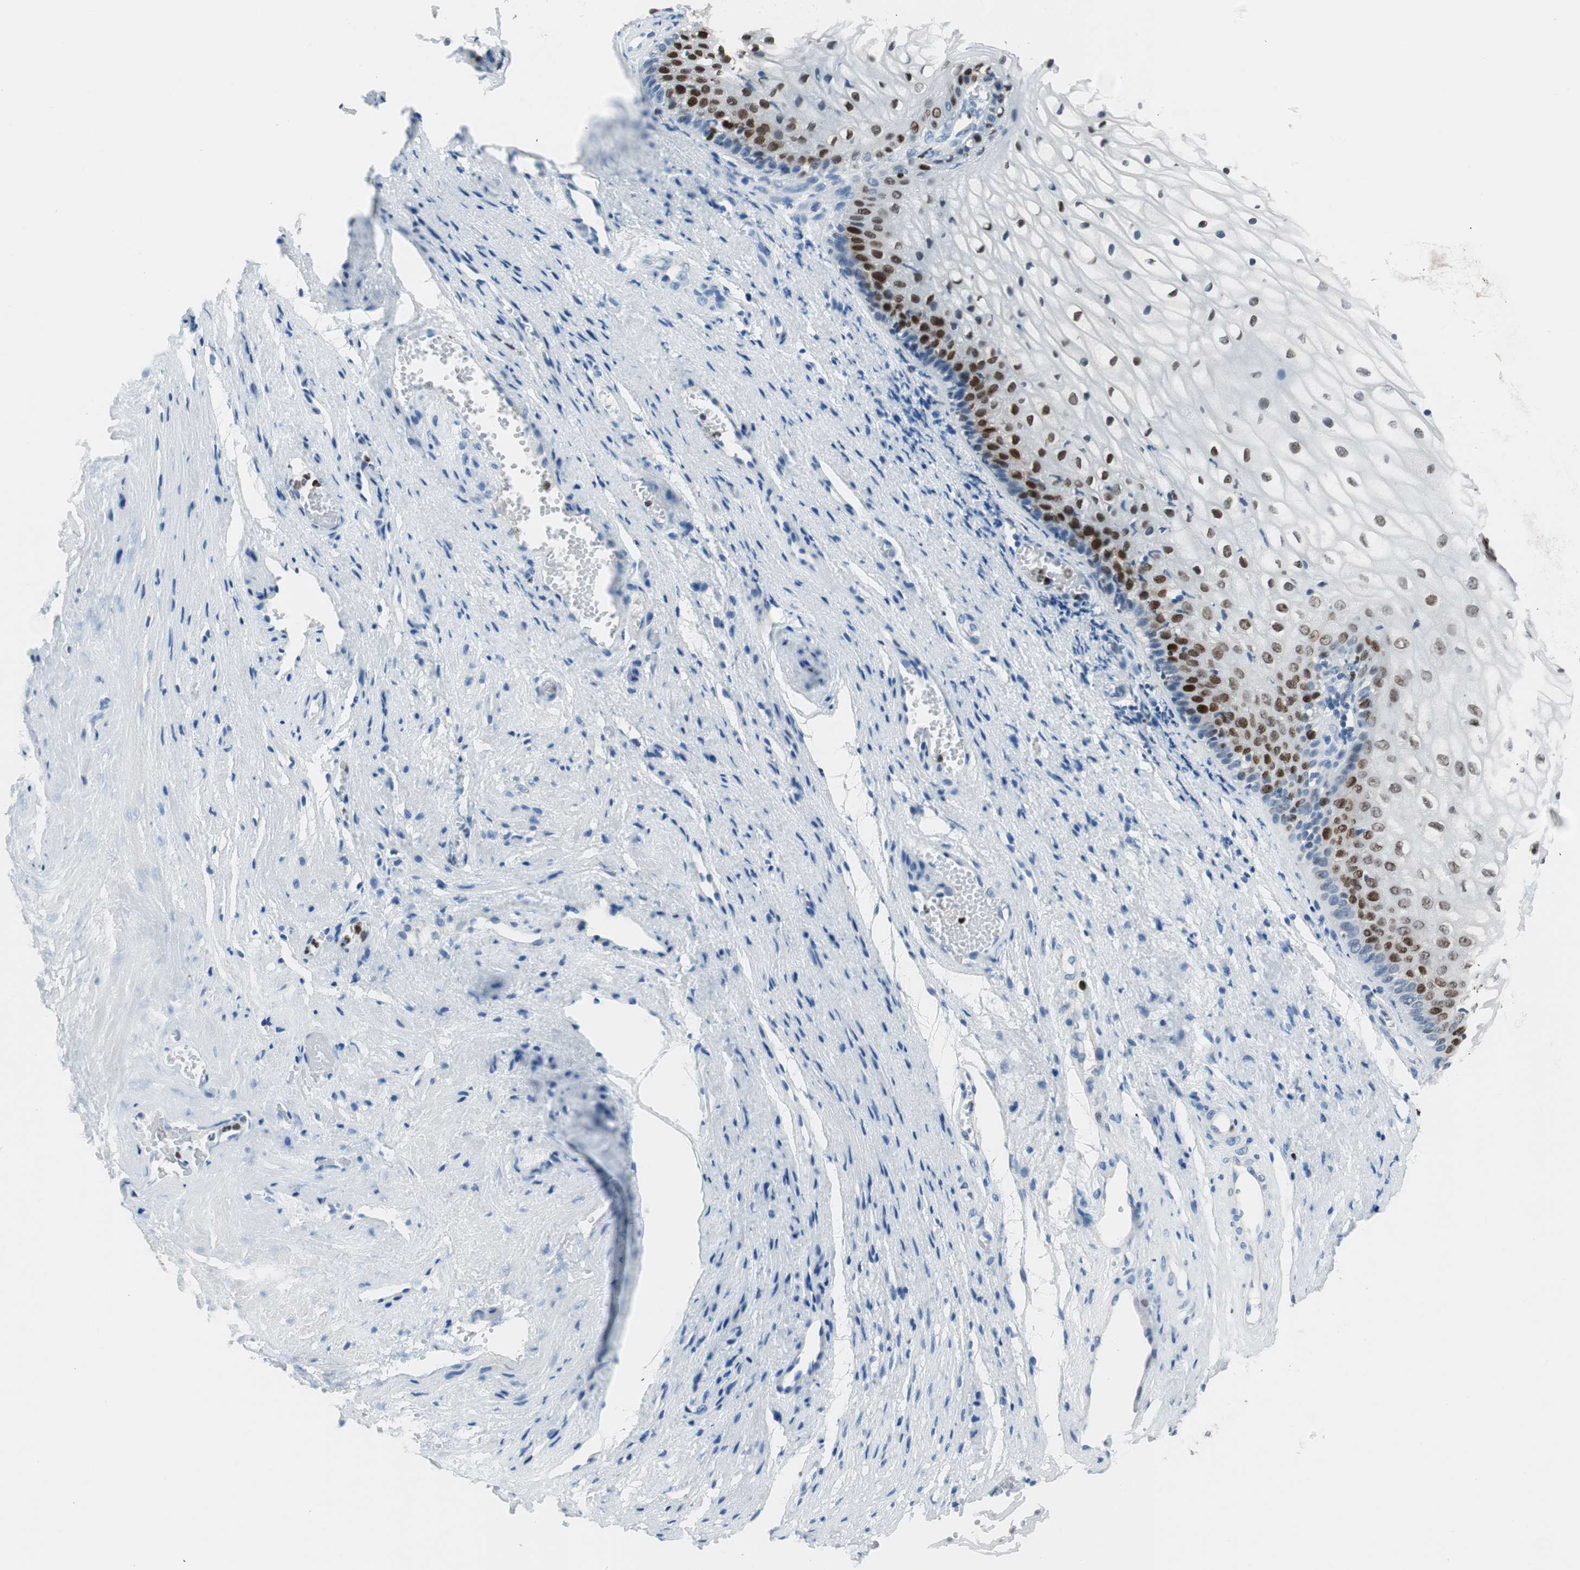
{"staining": {"intensity": "strong", "quantity": "25%-75%", "location": "none"}, "tissue": "vagina", "cell_type": "Squamous epithelial cells", "image_type": "normal", "snomed": [{"axis": "morphology", "description": "Normal tissue, NOS"}, {"axis": "topography", "description": "Vagina"}], "caption": "High-magnification brightfield microscopy of benign vagina stained with DAB (3,3'-diaminobenzidine) (brown) and counterstained with hematoxylin (blue). squamous epithelial cells exhibit strong None expression is identified in about25%-75% of cells. (Brightfield microscopy of DAB IHC at high magnification).", "gene": "EZH2", "patient": {"sex": "female", "age": 34}}